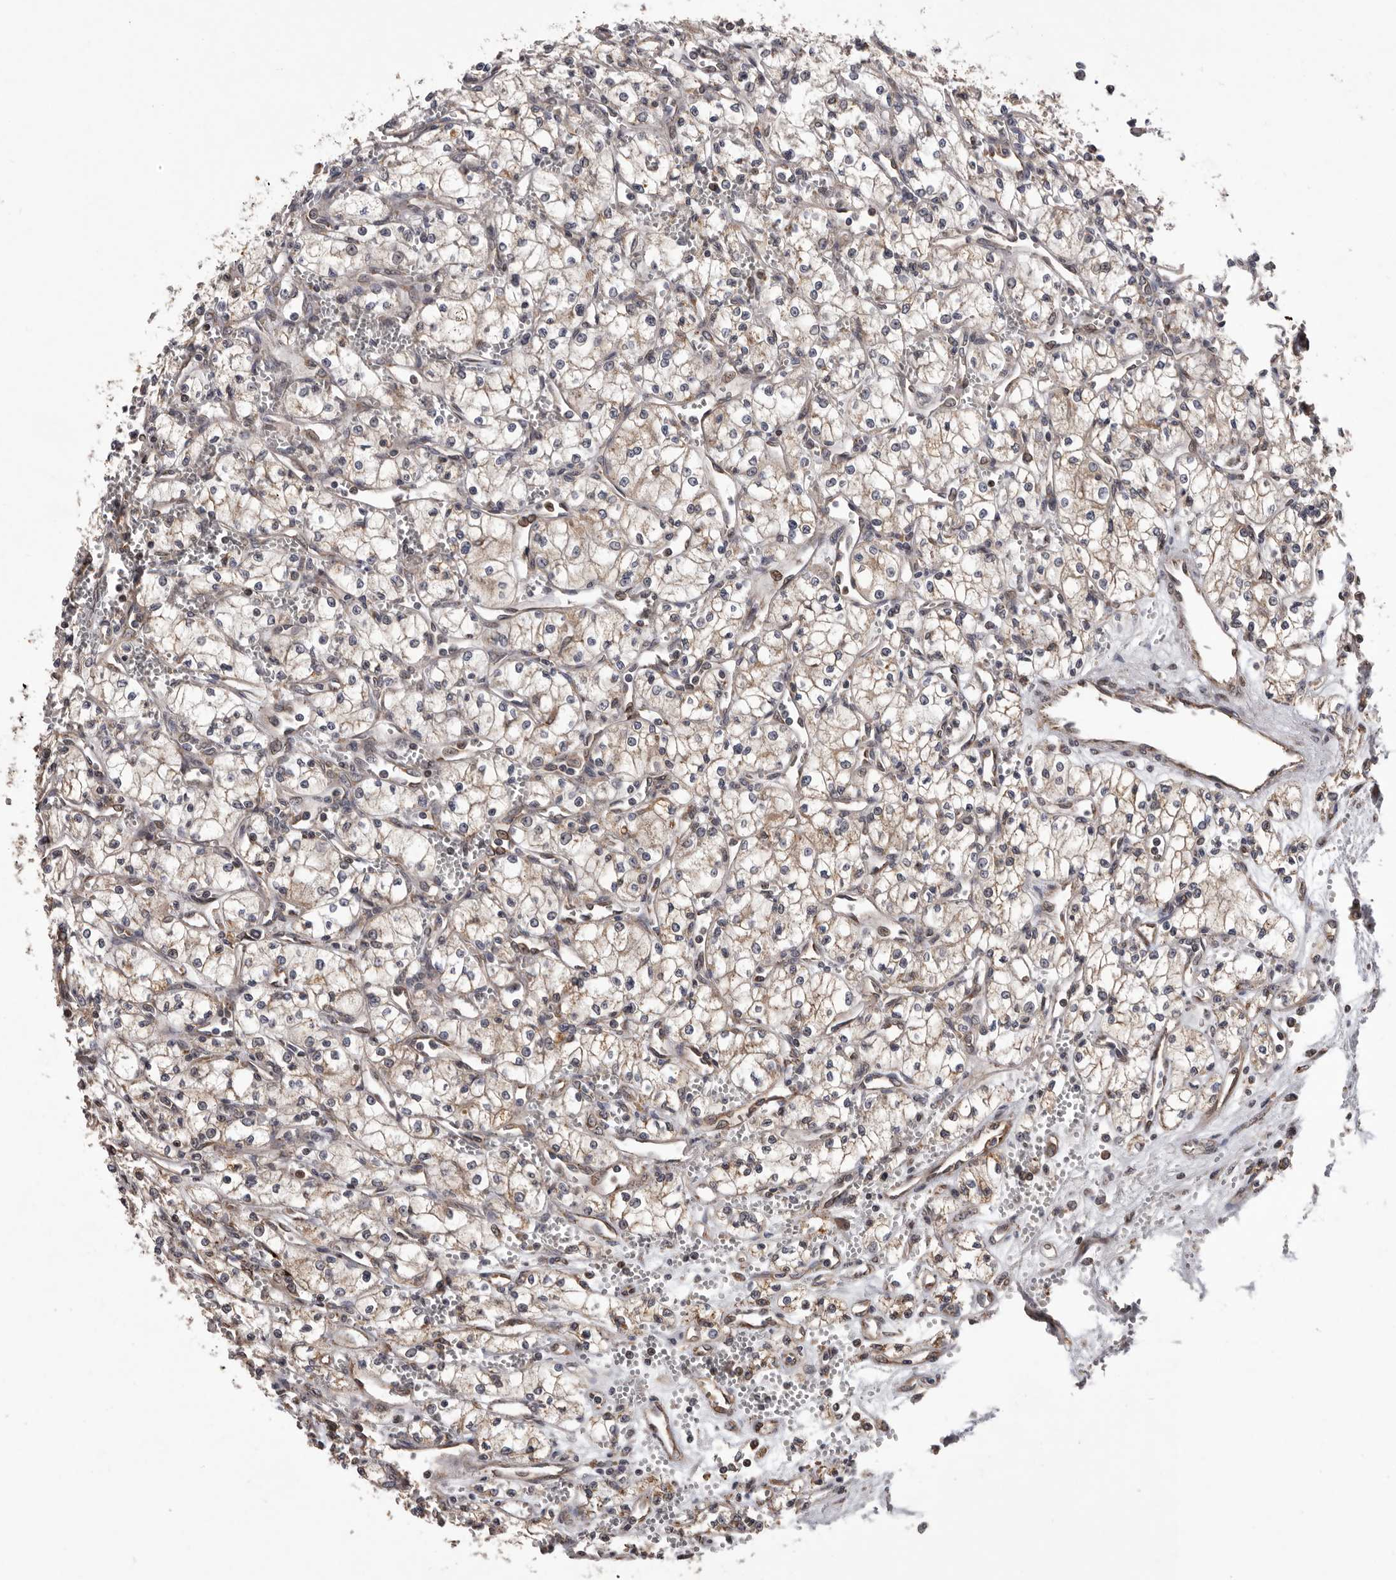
{"staining": {"intensity": "weak", "quantity": "25%-75%", "location": "cytoplasmic/membranous"}, "tissue": "renal cancer", "cell_type": "Tumor cells", "image_type": "cancer", "snomed": [{"axis": "morphology", "description": "Adenocarcinoma, NOS"}, {"axis": "topography", "description": "Kidney"}], "caption": "Weak cytoplasmic/membranous expression is appreciated in about 25%-75% of tumor cells in renal cancer.", "gene": "GADD45B", "patient": {"sex": "male", "age": 59}}